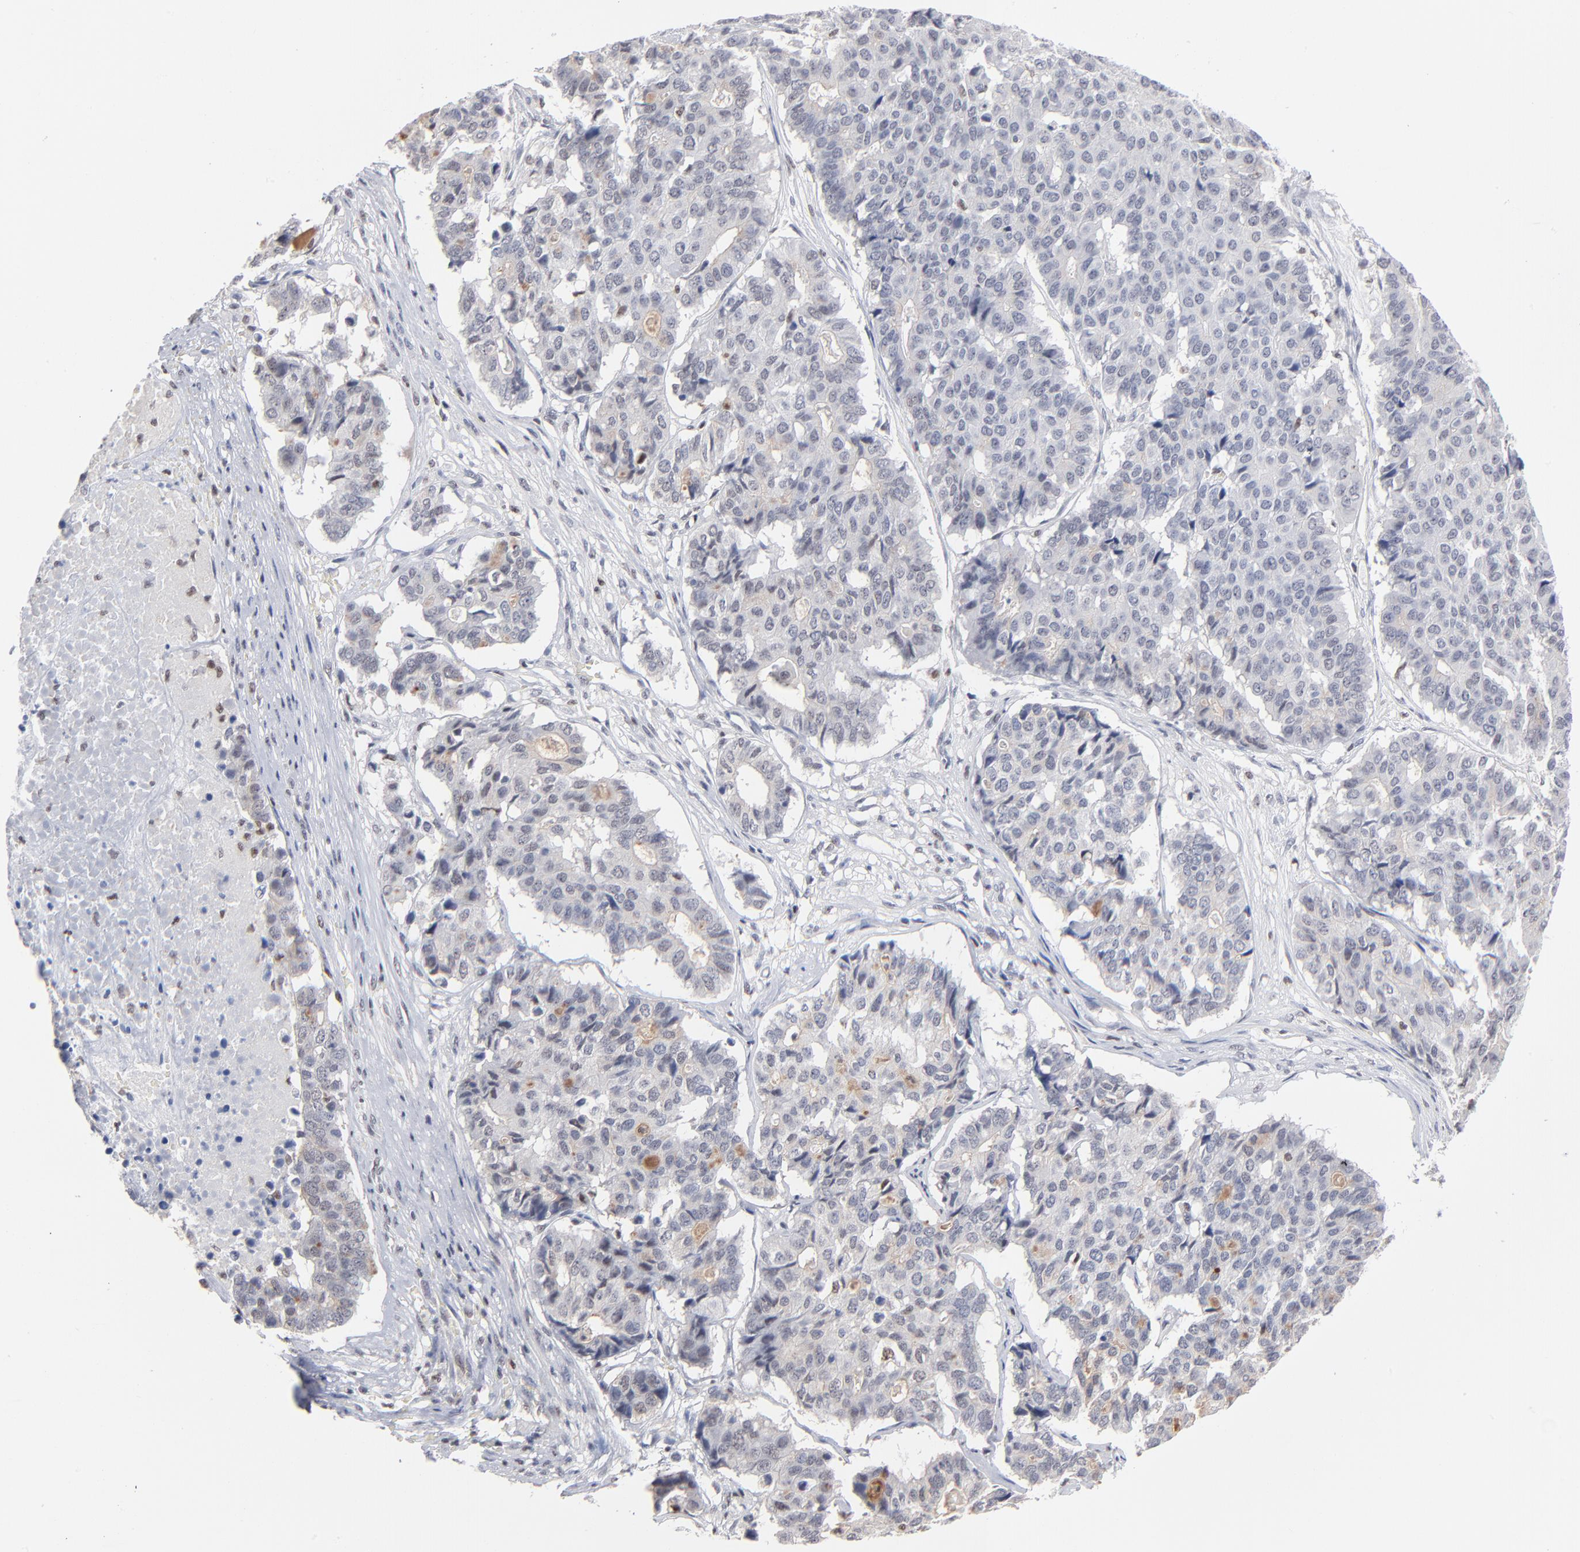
{"staining": {"intensity": "negative", "quantity": "none", "location": "none"}, "tissue": "pancreatic cancer", "cell_type": "Tumor cells", "image_type": "cancer", "snomed": [{"axis": "morphology", "description": "Adenocarcinoma, NOS"}, {"axis": "topography", "description": "Pancreas"}], "caption": "A high-resolution image shows IHC staining of pancreatic cancer, which demonstrates no significant positivity in tumor cells.", "gene": "MAX", "patient": {"sex": "male", "age": 50}}